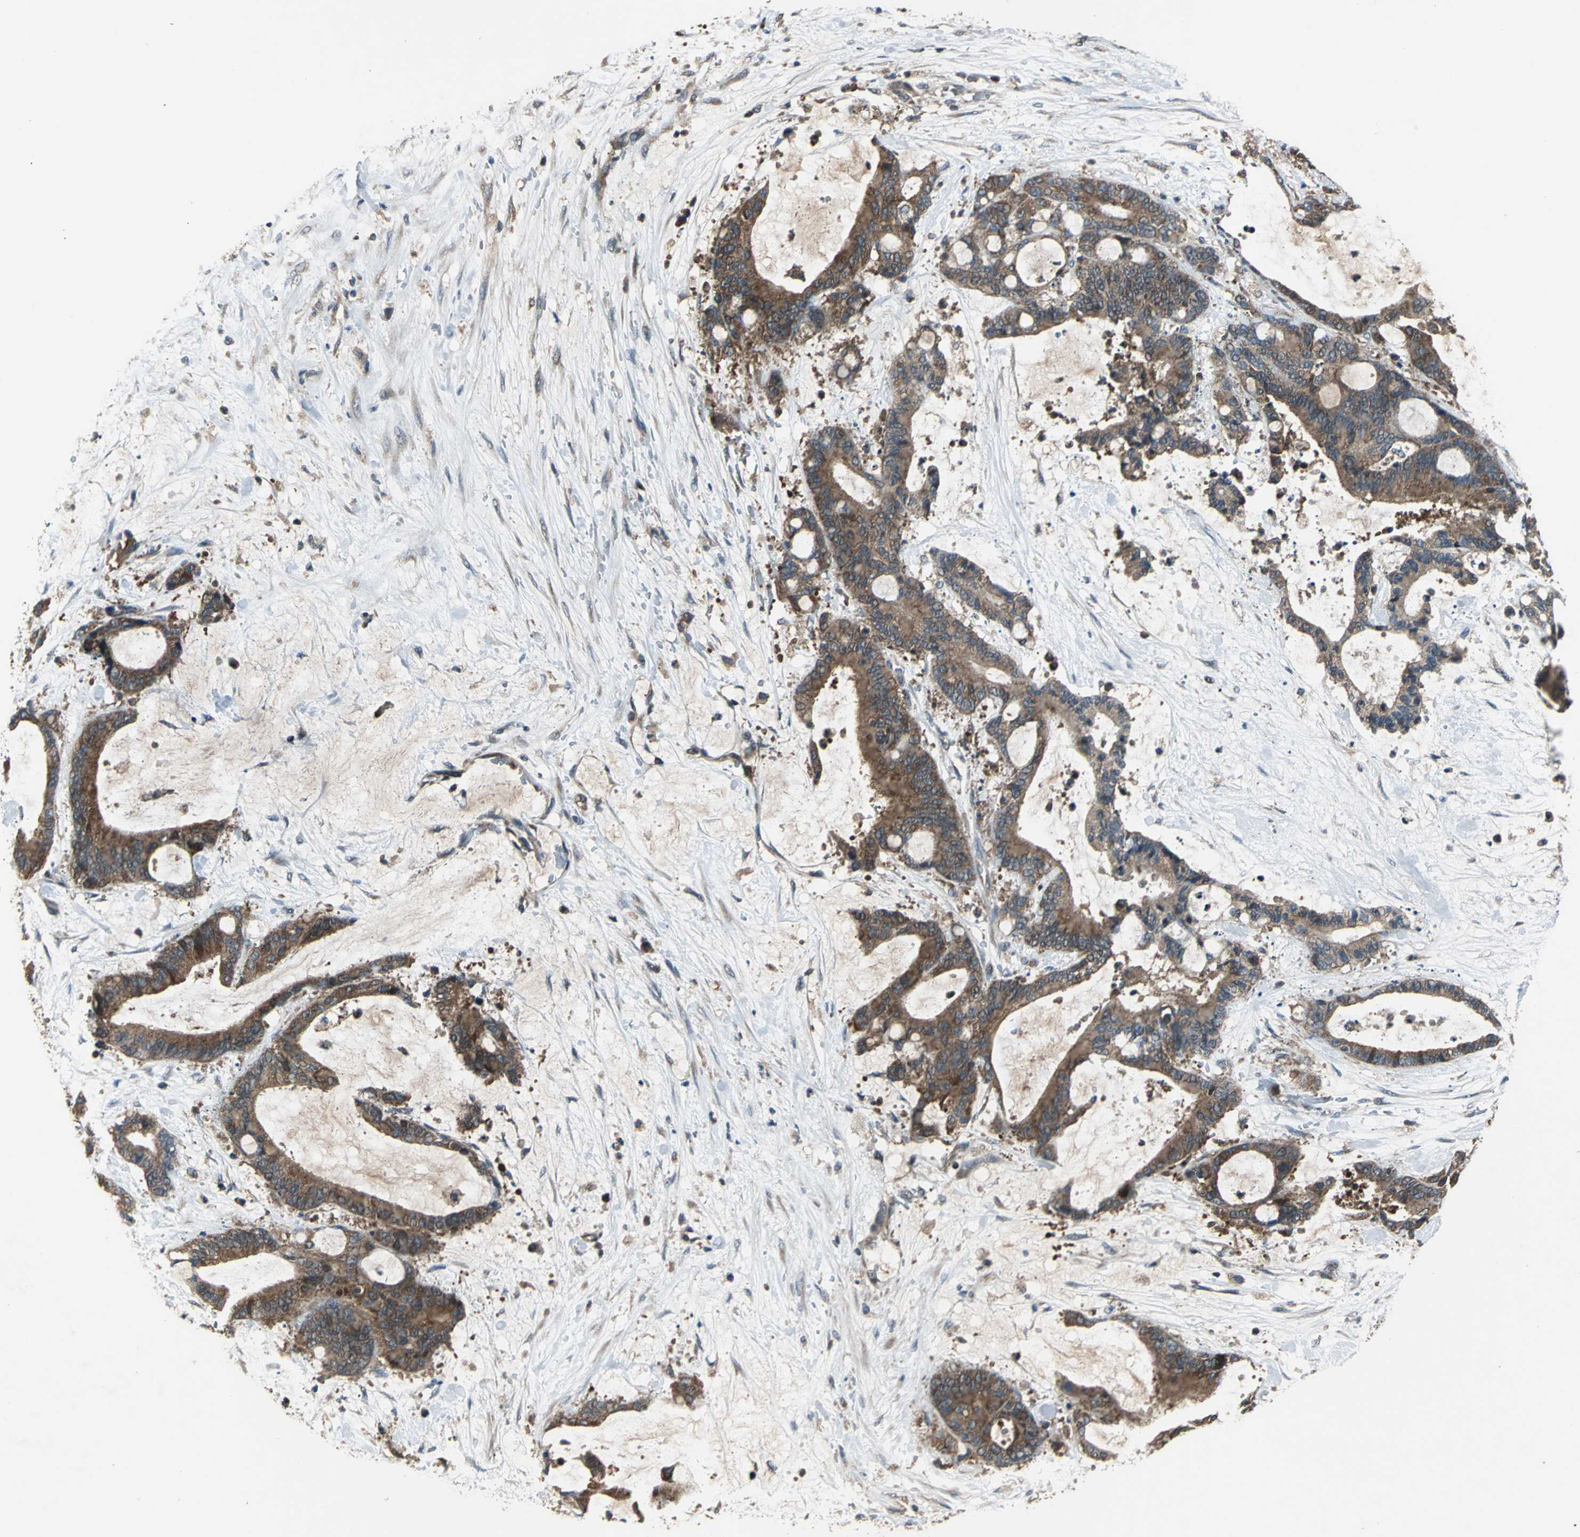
{"staining": {"intensity": "strong", "quantity": ">75%", "location": "cytoplasmic/membranous"}, "tissue": "liver cancer", "cell_type": "Tumor cells", "image_type": "cancer", "snomed": [{"axis": "morphology", "description": "Cholangiocarcinoma"}, {"axis": "topography", "description": "Liver"}], "caption": "Liver cancer tissue displays strong cytoplasmic/membranous positivity in about >75% of tumor cells", "gene": "ZNF608", "patient": {"sex": "female", "age": 73}}